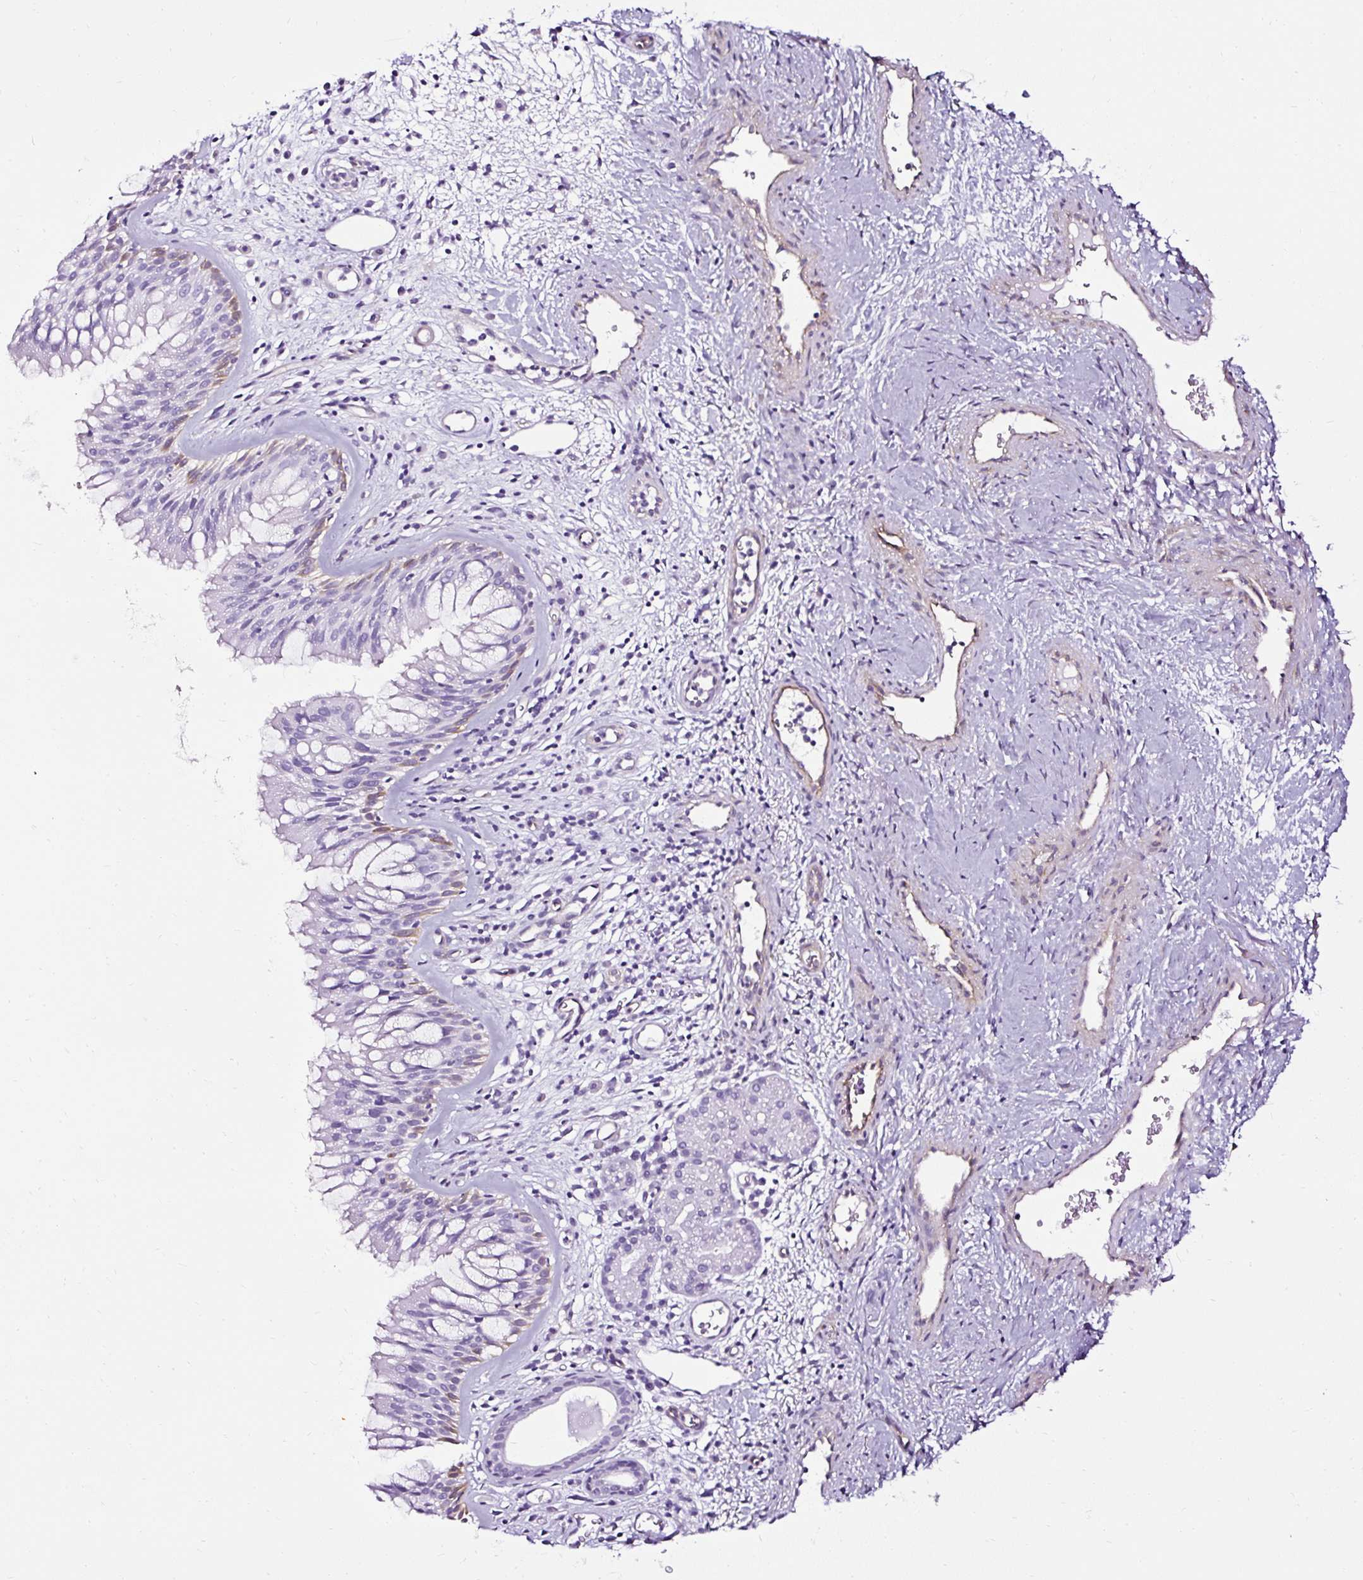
{"staining": {"intensity": "moderate", "quantity": "<25%", "location": "cytoplasmic/membranous"}, "tissue": "nasopharynx", "cell_type": "Respiratory epithelial cells", "image_type": "normal", "snomed": [{"axis": "morphology", "description": "Normal tissue, NOS"}, {"axis": "topography", "description": "Nasopharynx"}], "caption": "Normal nasopharynx was stained to show a protein in brown. There is low levels of moderate cytoplasmic/membranous staining in about <25% of respiratory epithelial cells.", "gene": "SLC7A8", "patient": {"sex": "male", "age": 65}}